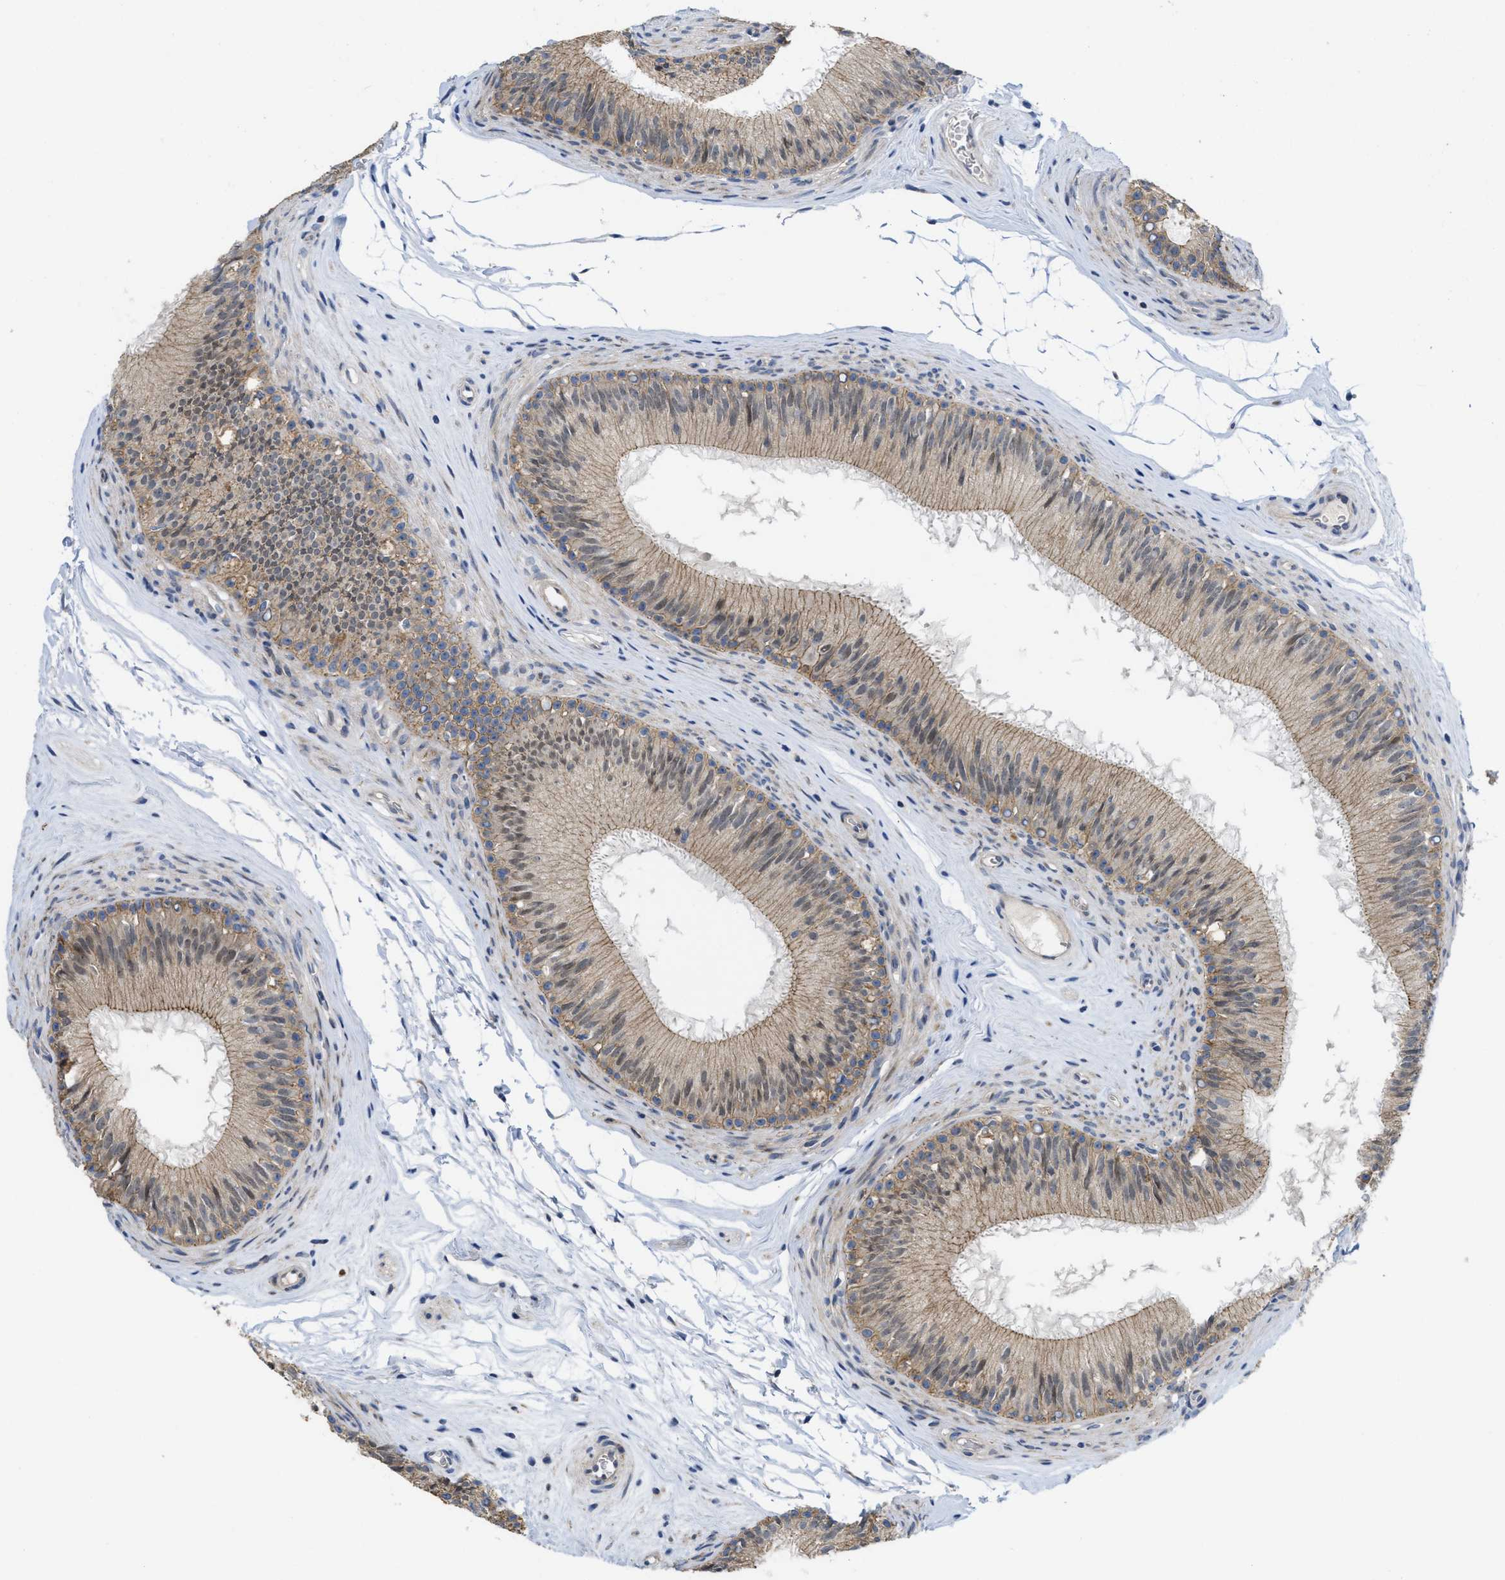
{"staining": {"intensity": "weak", "quantity": ">75%", "location": "cytoplasmic/membranous,nuclear"}, "tissue": "epididymis", "cell_type": "Glandular cells", "image_type": "normal", "snomed": [{"axis": "morphology", "description": "Normal tissue, NOS"}, {"axis": "topography", "description": "Testis"}, {"axis": "topography", "description": "Epididymis"}], "caption": "Immunohistochemistry (IHC) staining of benign epididymis, which displays low levels of weak cytoplasmic/membranous,nuclear positivity in about >75% of glandular cells indicating weak cytoplasmic/membranous,nuclear protein positivity. The staining was performed using DAB (brown) for protein detection and nuclei were counterstained in hematoxylin (blue).", "gene": "CDPF1", "patient": {"sex": "male", "age": 36}}